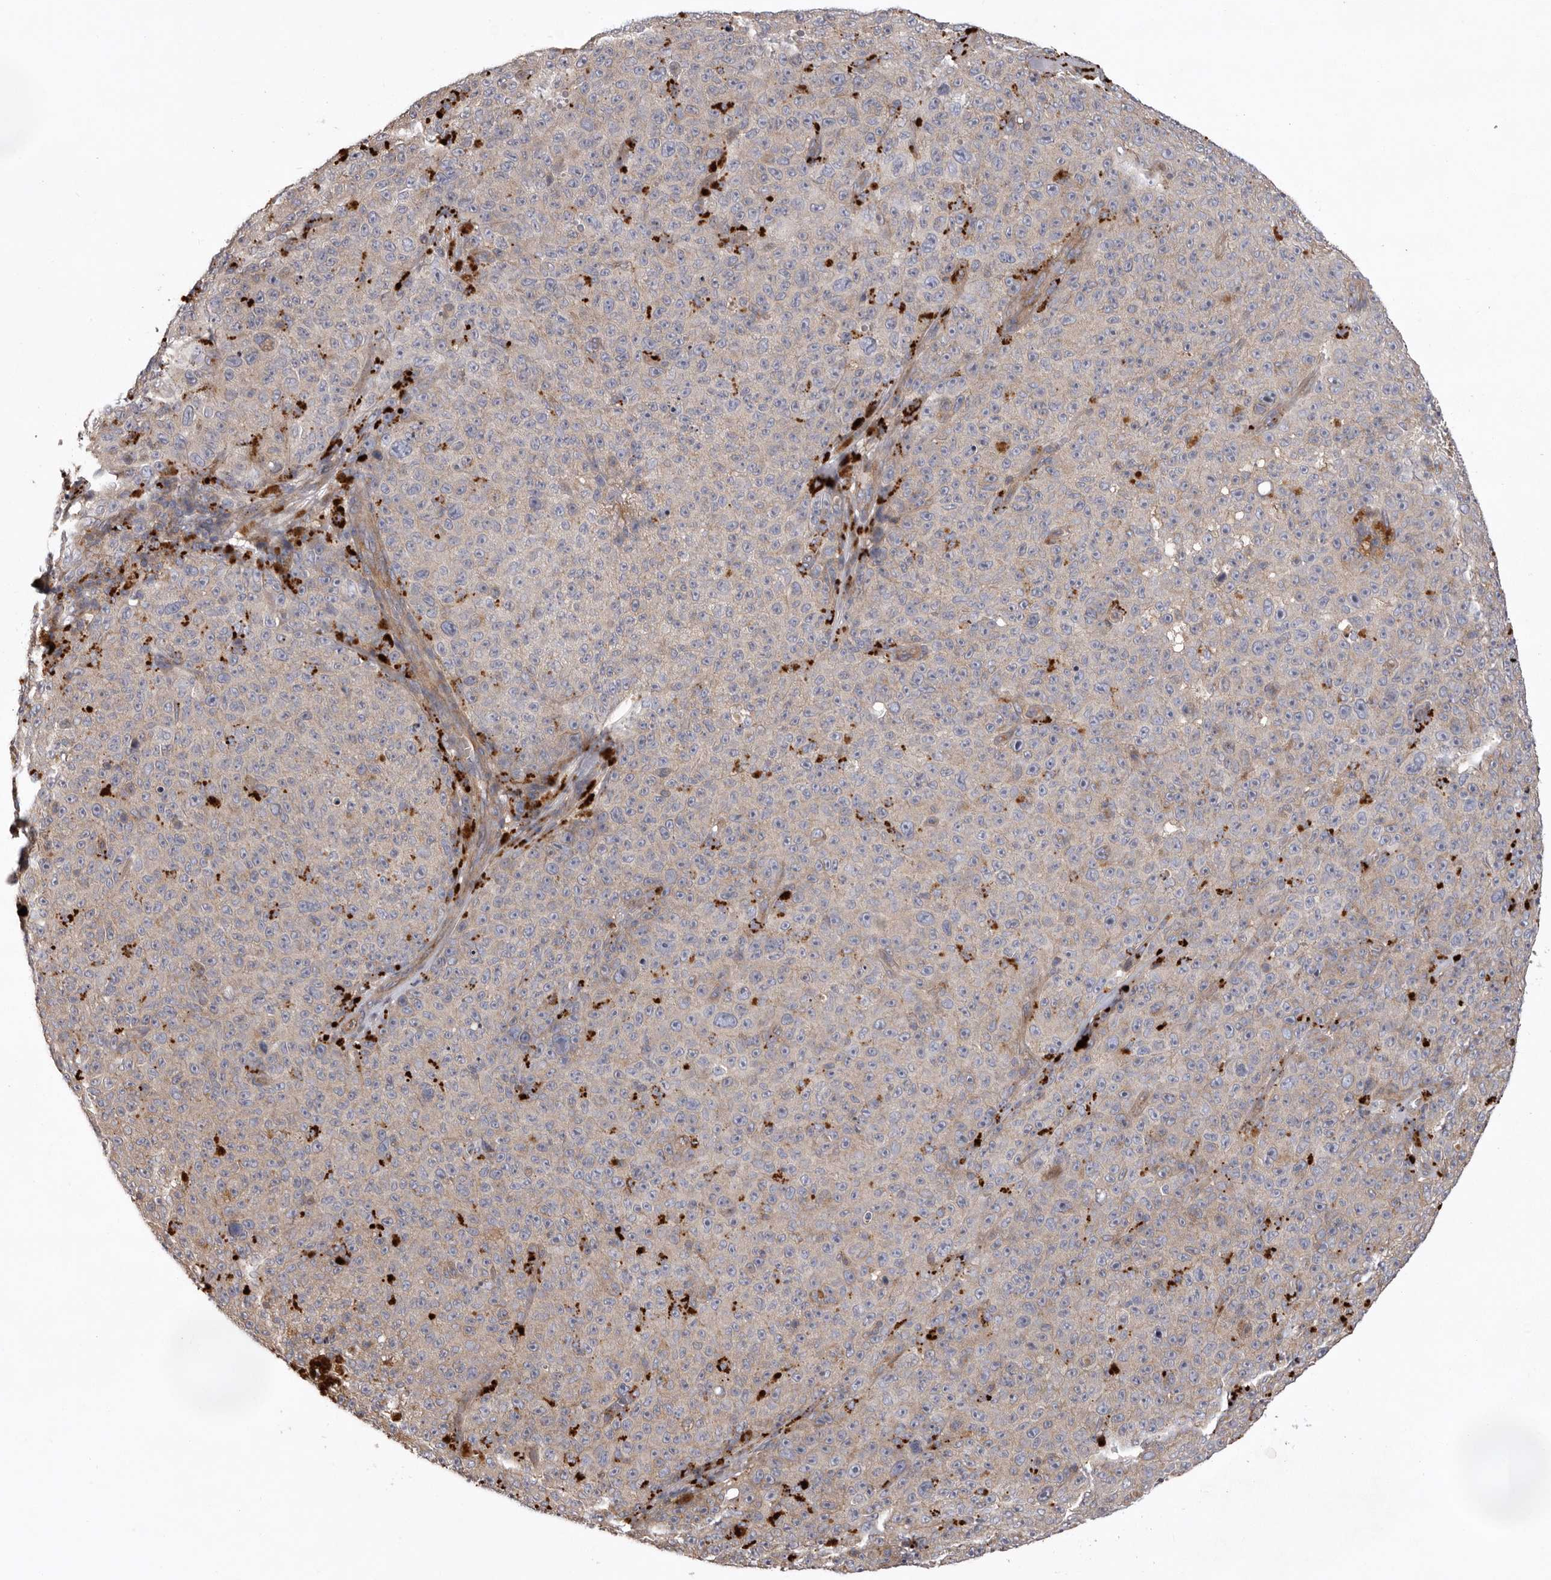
{"staining": {"intensity": "negative", "quantity": "none", "location": "none"}, "tissue": "melanoma", "cell_type": "Tumor cells", "image_type": "cancer", "snomed": [{"axis": "morphology", "description": "Malignant melanoma, NOS"}, {"axis": "topography", "description": "Skin"}], "caption": "Protein analysis of melanoma exhibits no significant expression in tumor cells. (DAB IHC with hematoxylin counter stain).", "gene": "WDR47", "patient": {"sex": "female", "age": 82}}